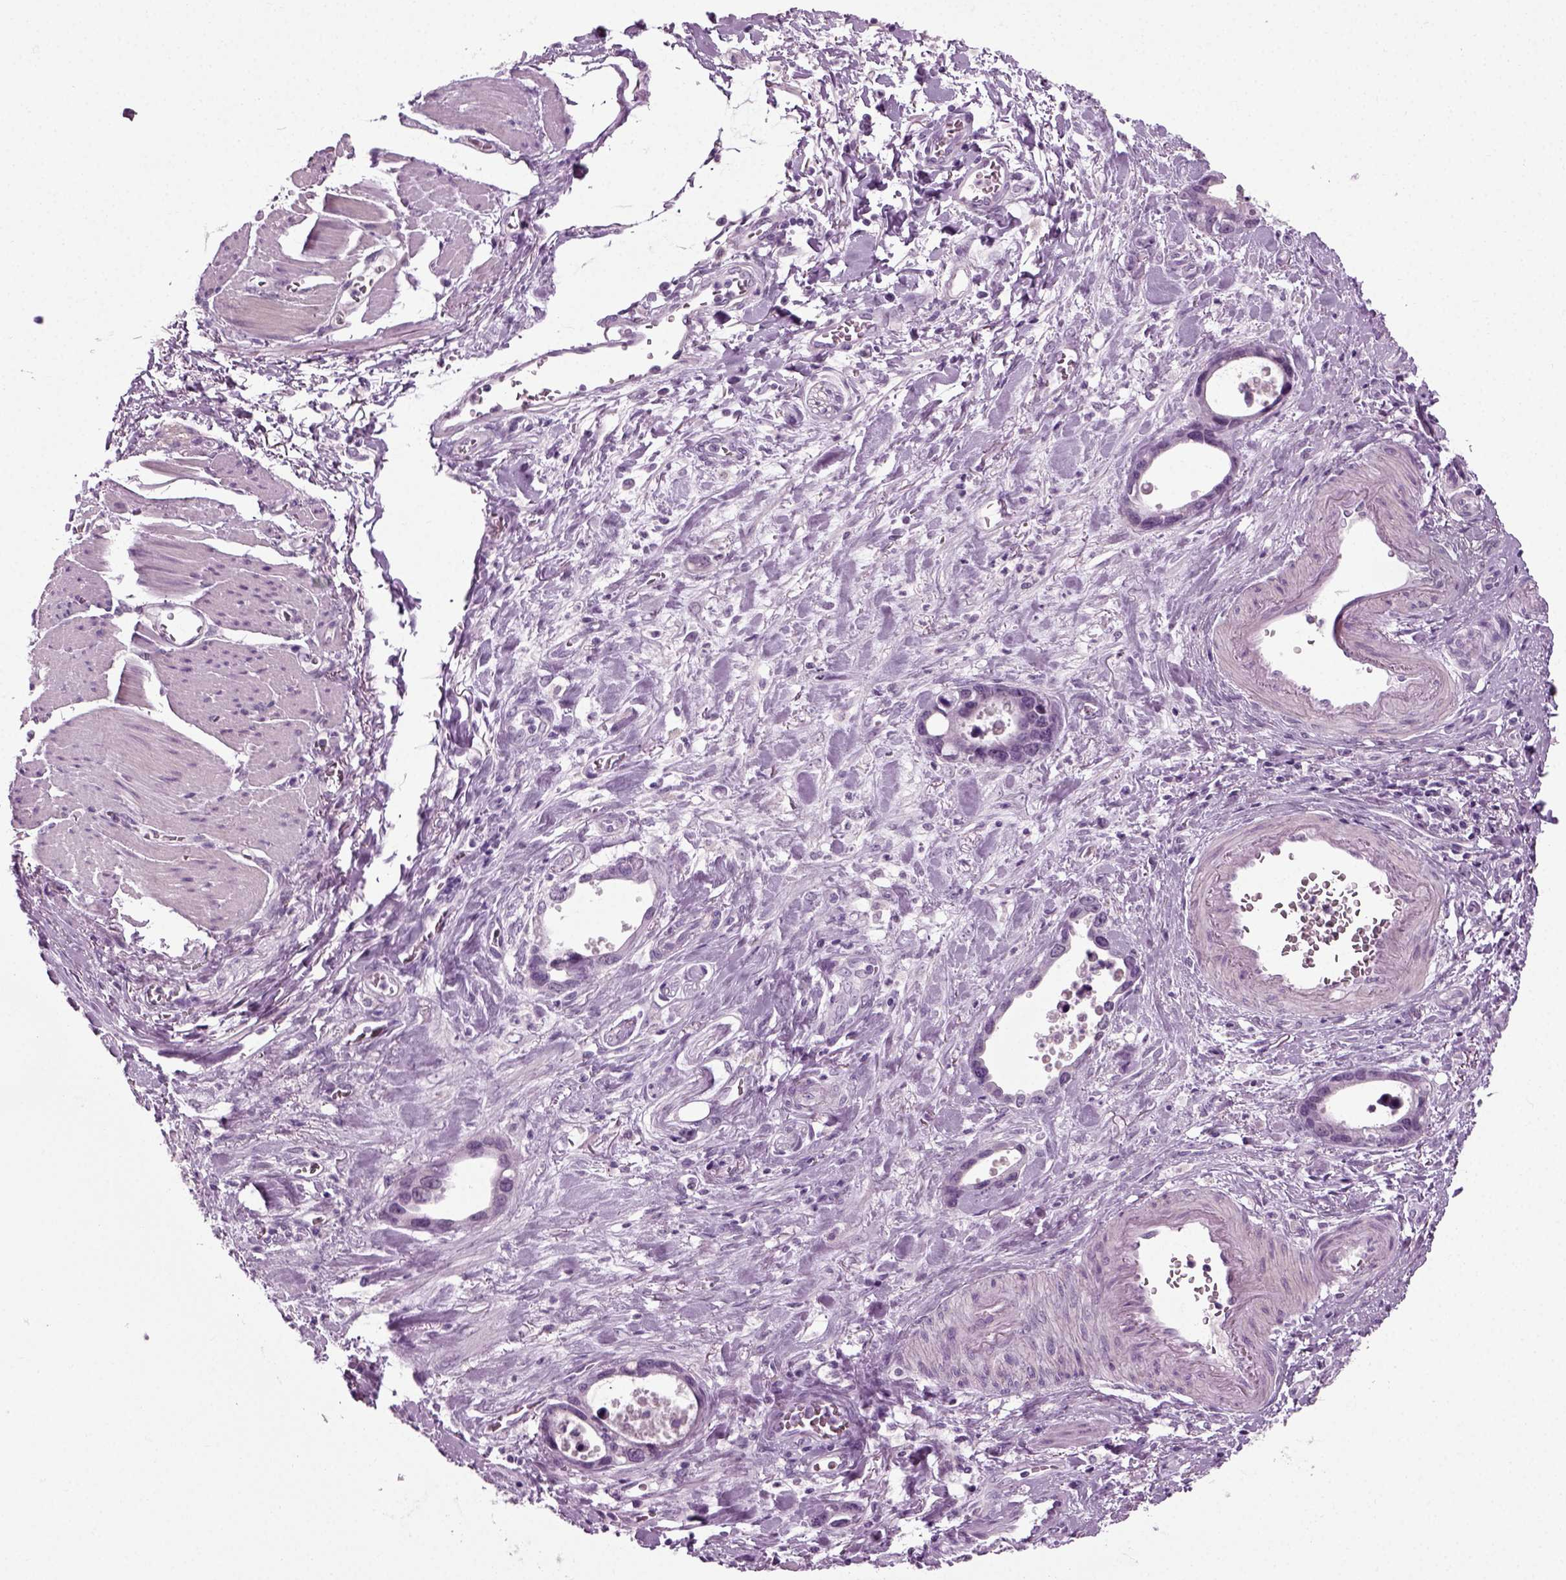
{"staining": {"intensity": "negative", "quantity": "none", "location": "none"}, "tissue": "stomach cancer", "cell_type": "Tumor cells", "image_type": "cancer", "snomed": [{"axis": "morphology", "description": "Normal tissue, NOS"}, {"axis": "morphology", "description": "Adenocarcinoma, NOS"}, {"axis": "topography", "description": "Esophagus"}, {"axis": "topography", "description": "Stomach, upper"}], "caption": "Stomach cancer was stained to show a protein in brown. There is no significant staining in tumor cells.", "gene": "ZC2HC1C", "patient": {"sex": "male", "age": 74}}